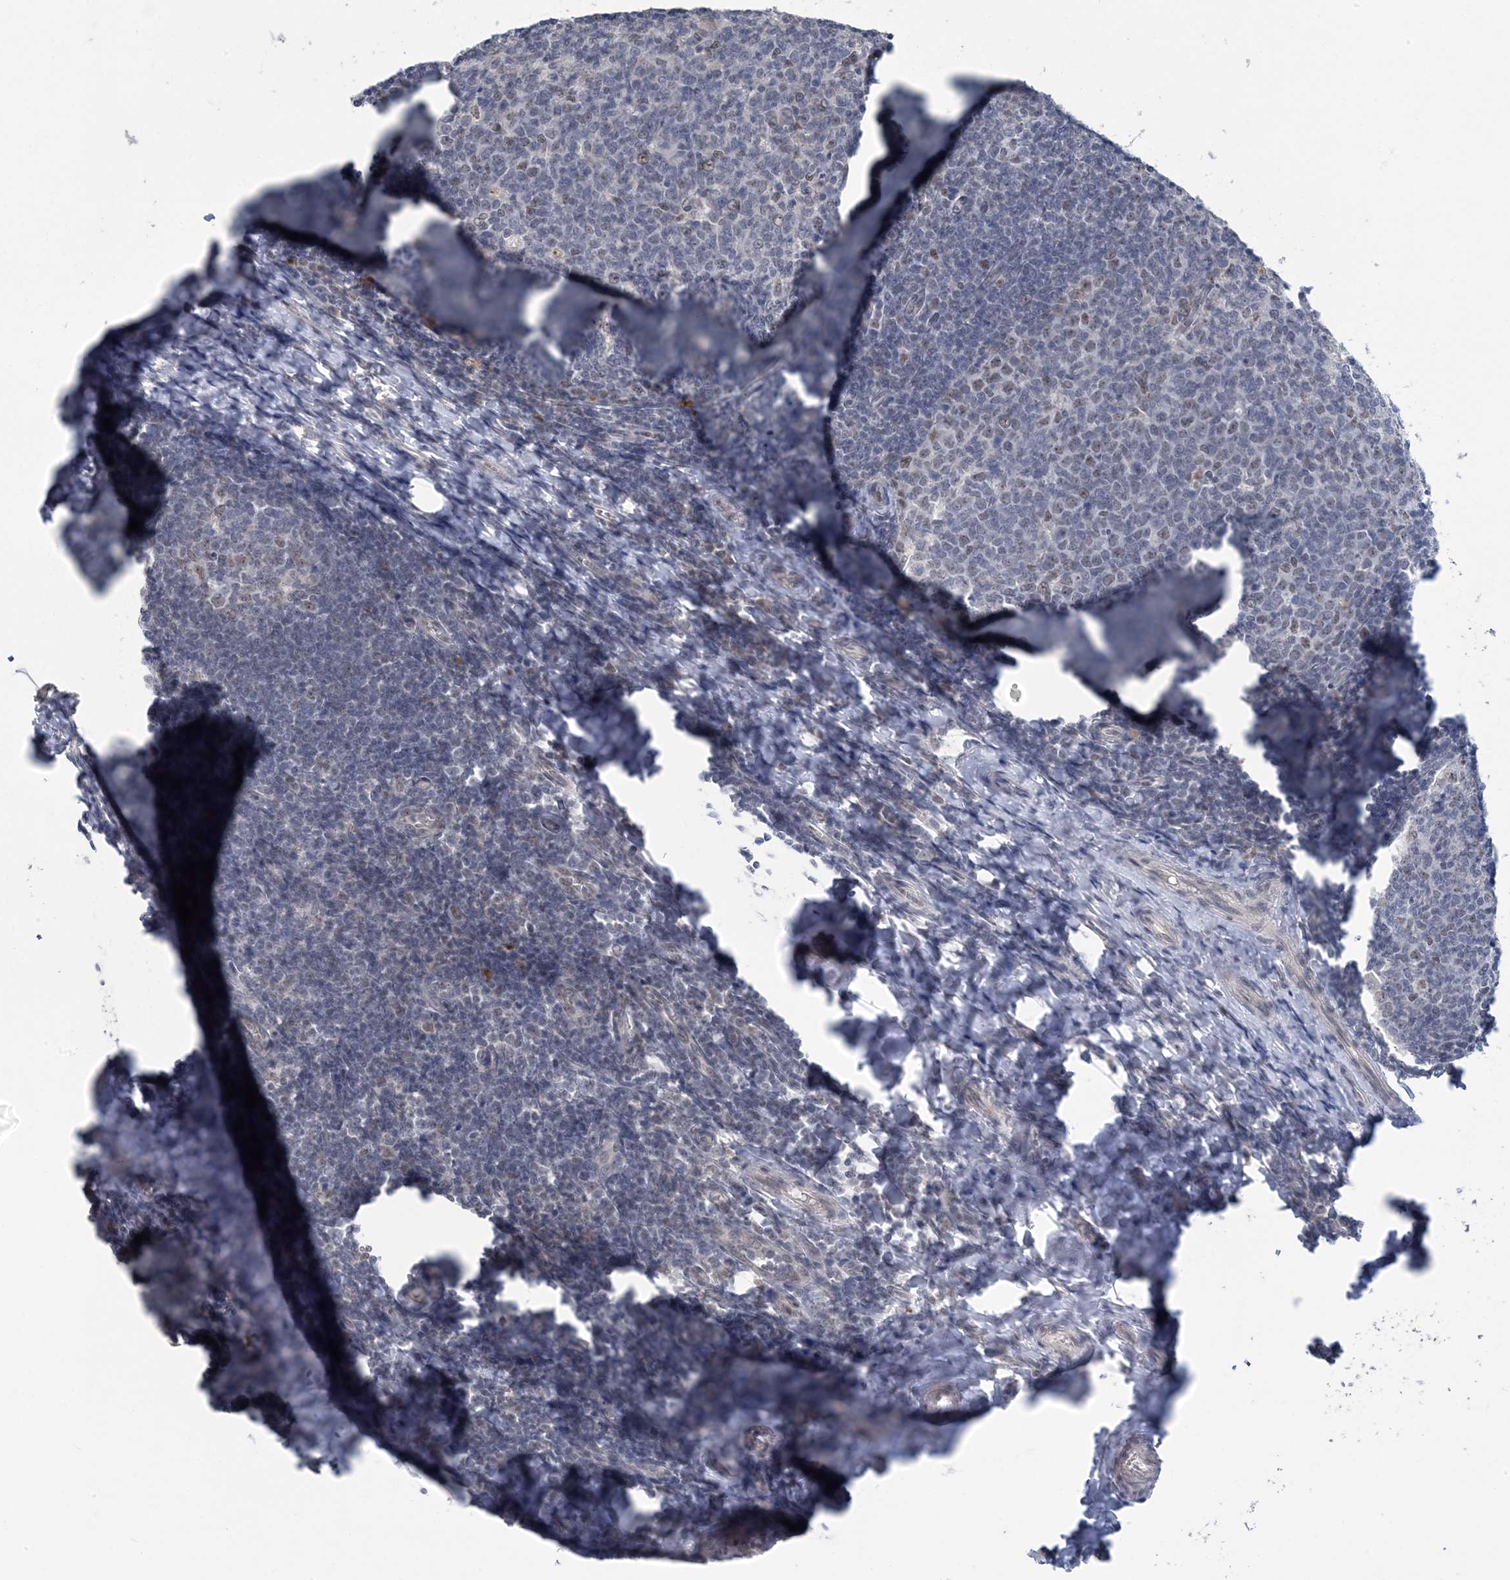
{"staining": {"intensity": "weak", "quantity": "<25%", "location": "nuclear"}, "tissue": "tonsil", "cell_type": "Germinal center cells", "image_type": "normal", "snomed": [{"axis": "morphology", "description": "Normal tissue, NOS"}, {"axis": "topography", "description": "Tonsil"}], "caption": "Tonsil stained for a protein using immunohistochemistry exhibits no staining germinal center cells.", "gene": "ZBTB7A", "patient": {"sex": "female", "age": 19}}